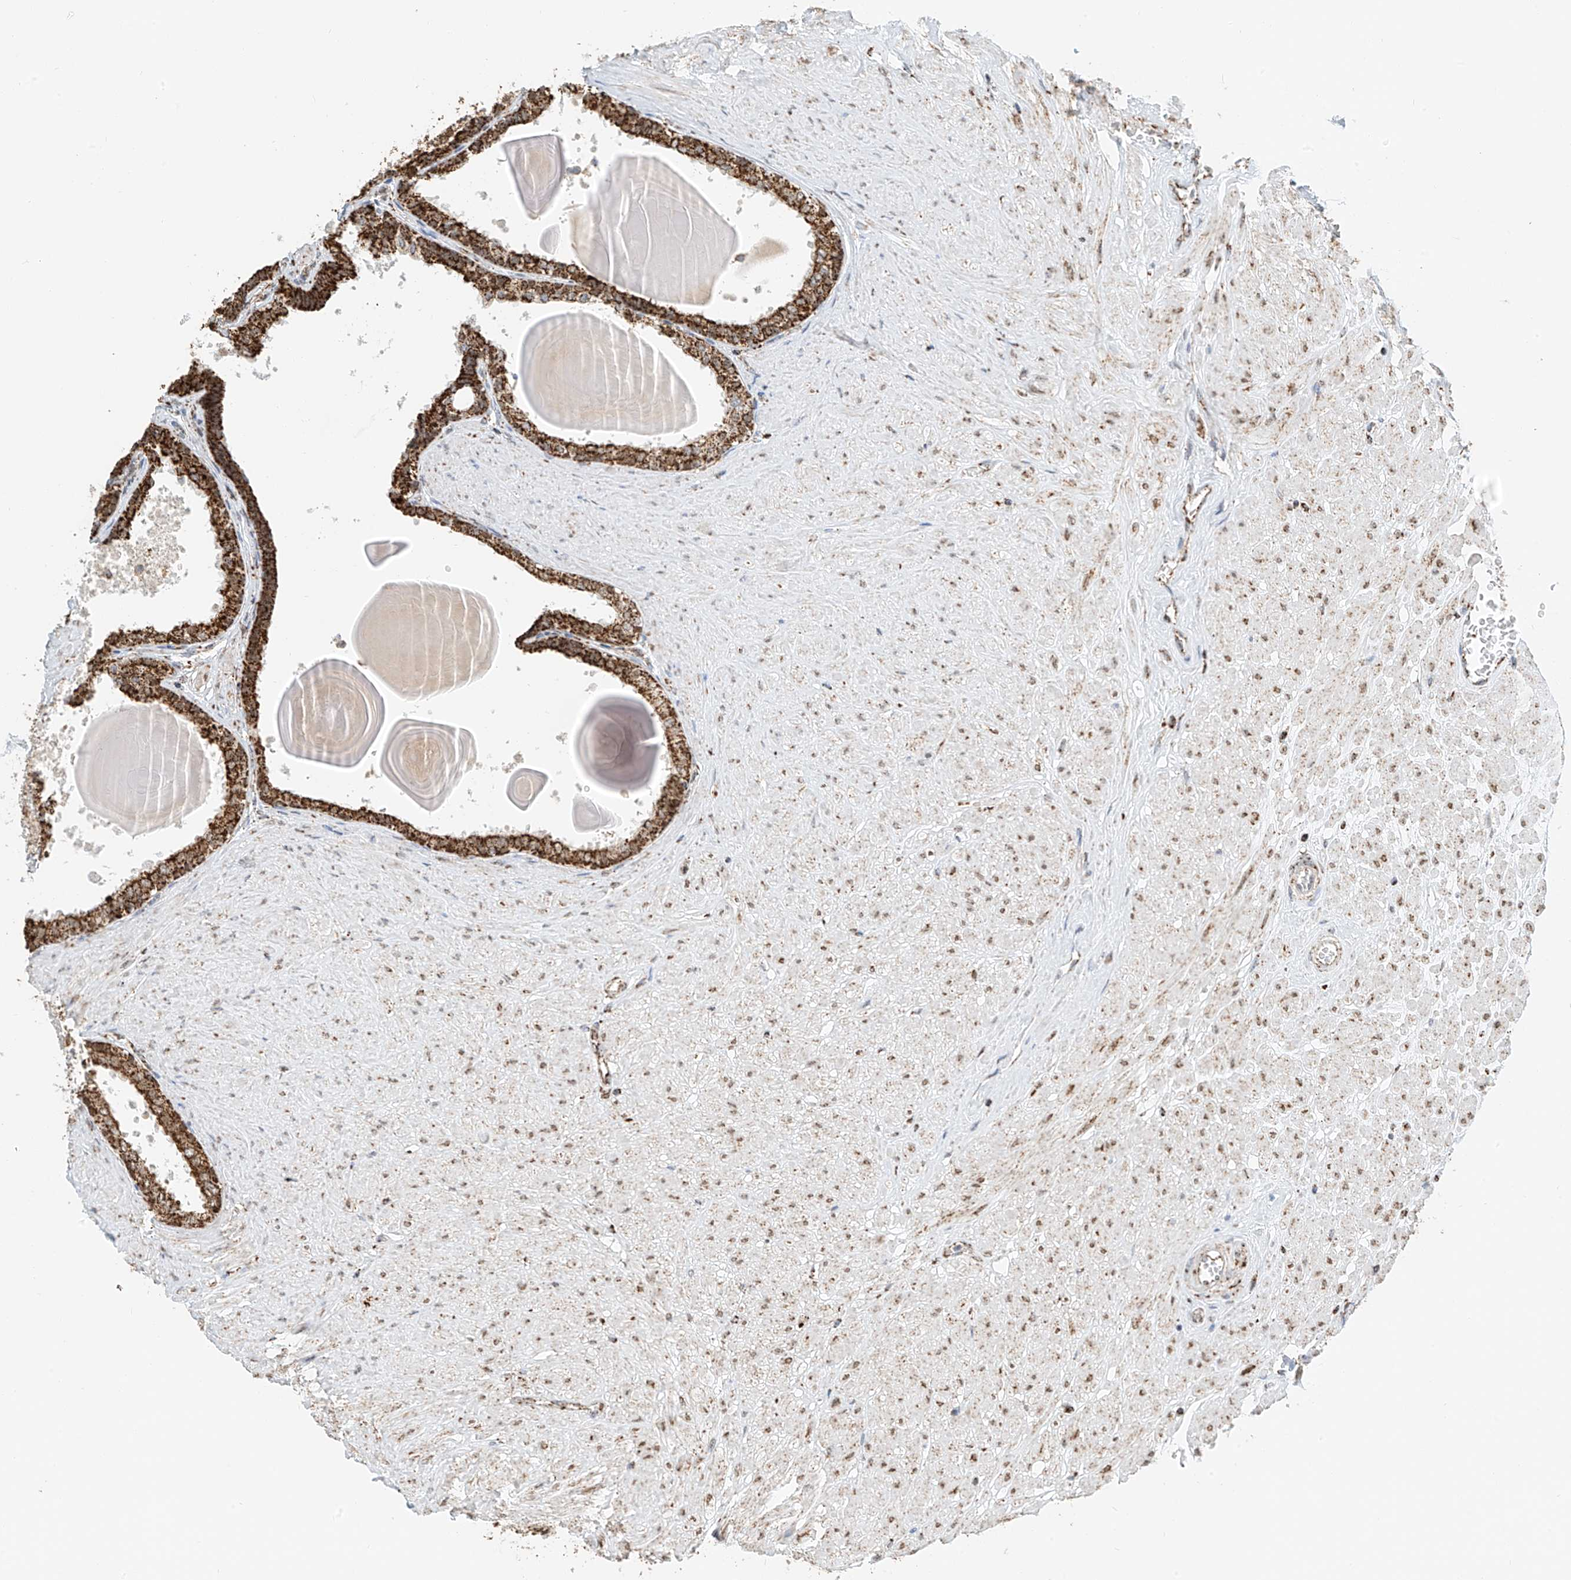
{"staining": {"intensity": "strong", "quantity": ">75%", "location": "cytoplasmic/membranous,nuclear"}, "tissue": "prostate", "cell_type": "Glandular cells", "image_type": "normal", "snomed": [{"axis": "morphology", "description": "Normal tissue, NOS"}, {"axis": "topography", "description": "Prostate"}], "caption": "IHC (DAB (3,3'-diaminobenzidine)) staining of normal human prostate exhibits strong cytoplasmic/membranous,nuclear protein staining in about >75% of glandular cells.", "gene": "PPA2", "patient": {"sex": "male", "age": 48}}